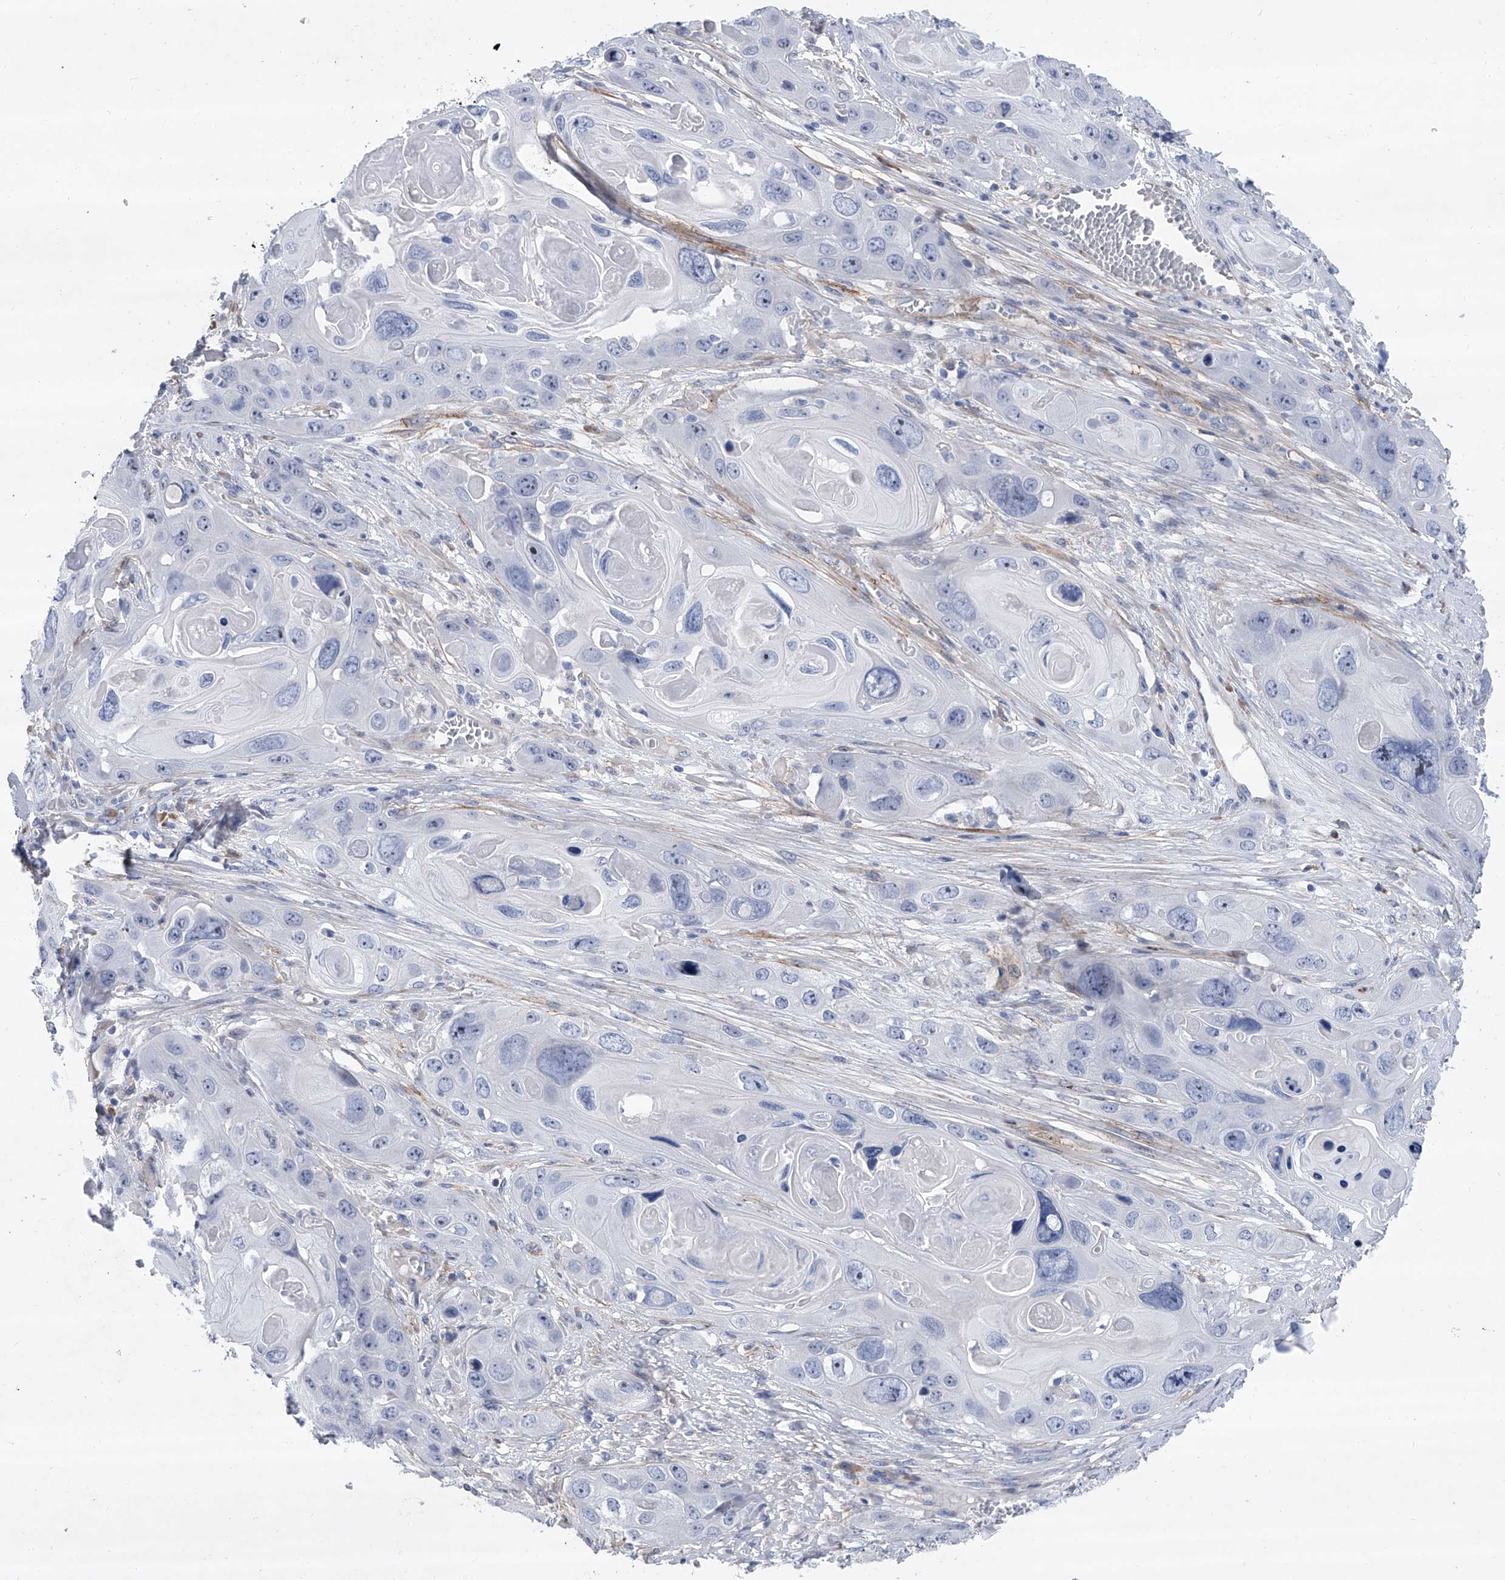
{"staining": {"intensity": "negative", "quantity": "none", "location": "none"}, "tissue": "skin cancer", "cell_type": "Tumor cells", "image_type": "cancer", "snomed": [{"axis": "morphology", "description": "Squamous cell carcinoma, NOS"}, {"axis": "topography", "description": "Skin"}], "caption": "Protein analysis of skin cancer (squamous cell carcinoma) demonstrates no significant expression in tumor cells.", "gene": "ALG14", "patient": {"sex": "male", "age": 55}}